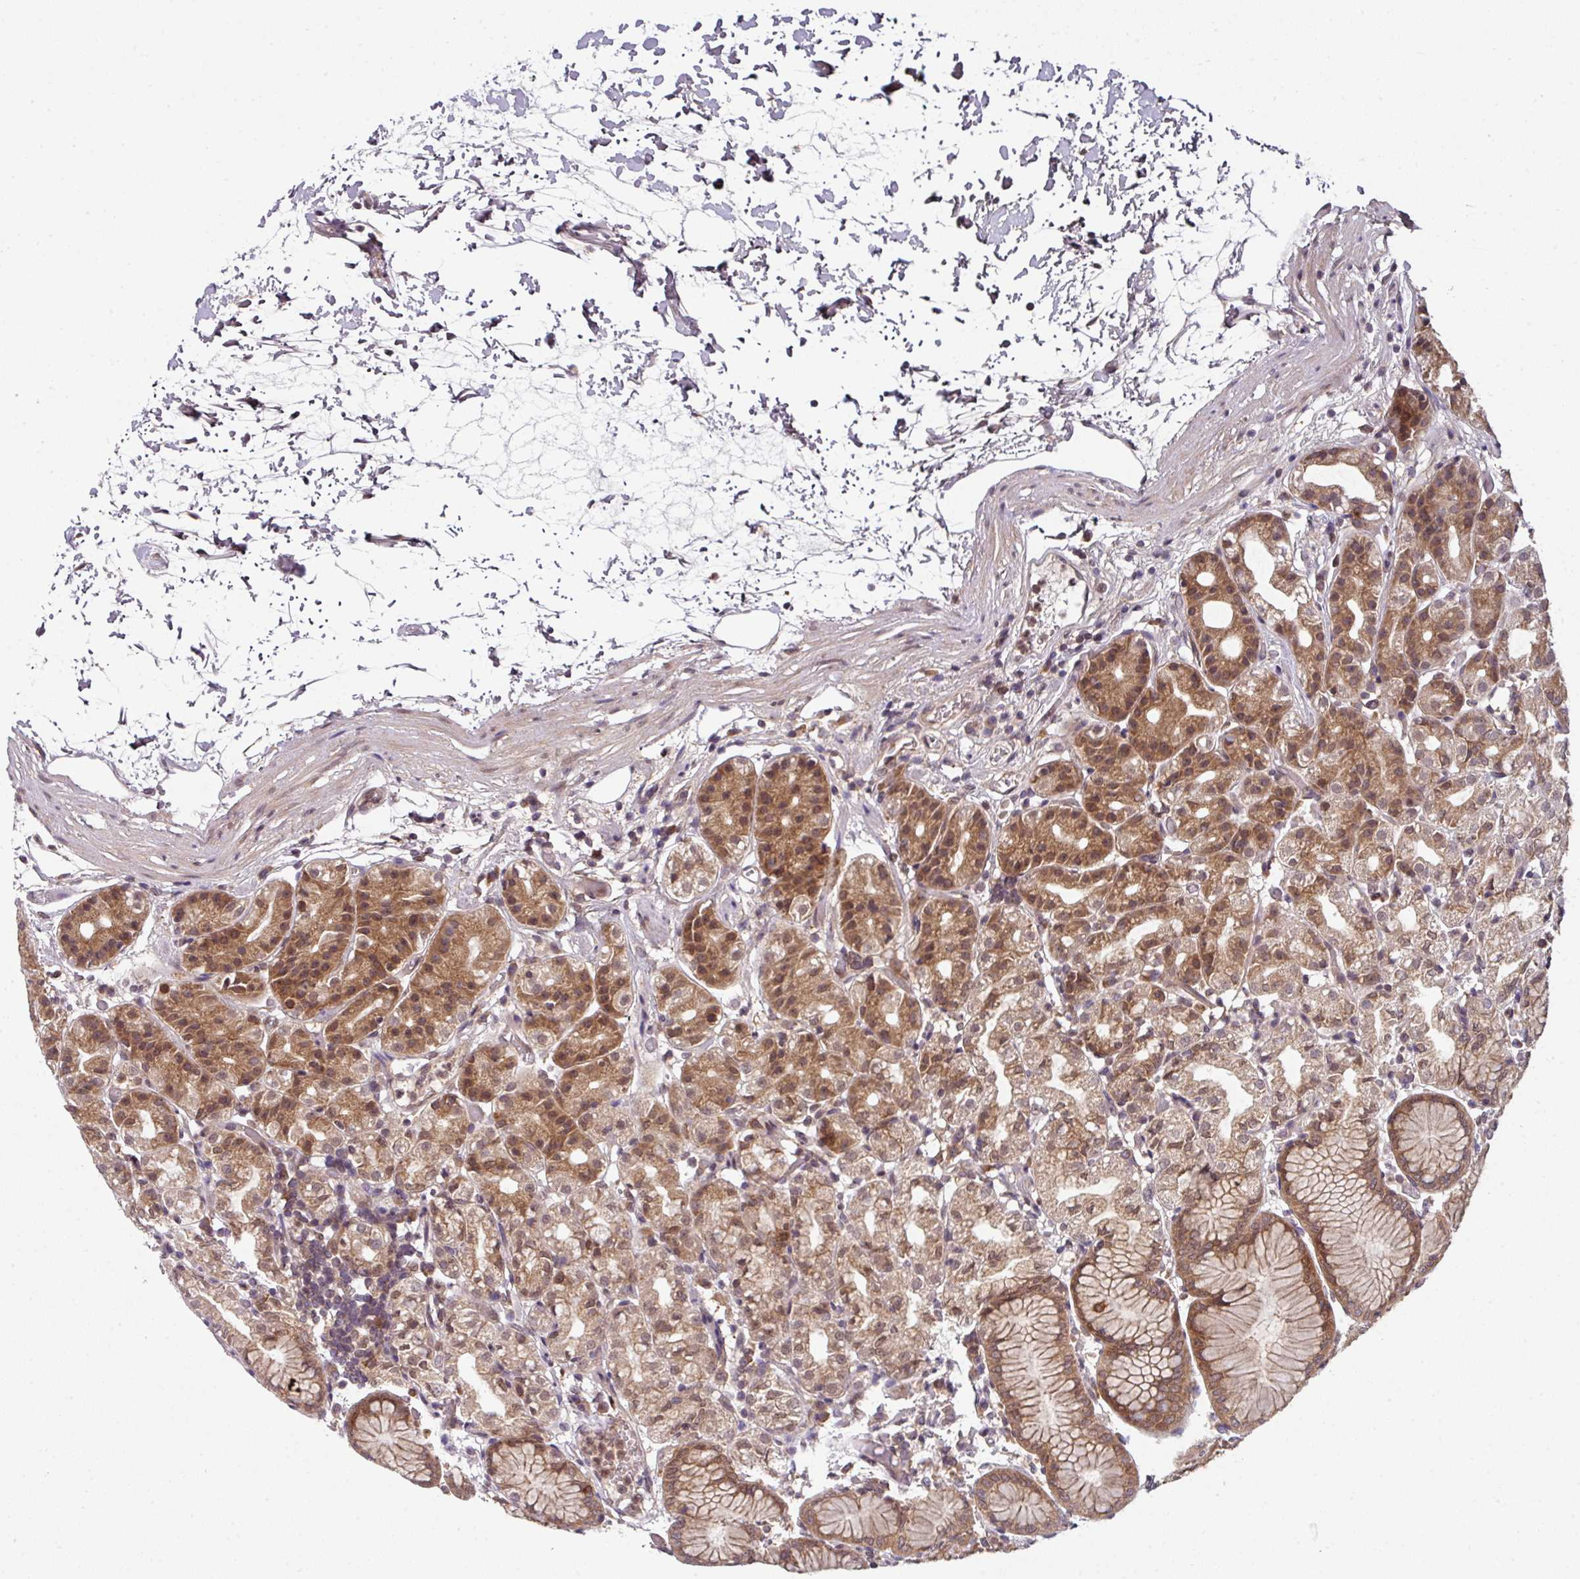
{"staining": {"intensity": "moderate", "quantity": "25%-75%", "location": "cytoplasmic/membranous,nuclear"}, "tissue": "stomach", "cell_type": "Glandular cells", "image_type": "normal", "snomed": [{"axis": "morphology", "description": "Normal tissue, NOS"}, {"axis": "topography", "description": "Stomach"}], "caption": "Protein analysis of normal stomach shows moderate cytoplasmic/membranous,nuclear expression in about 25%-75% of glandular cells.", "gene": "CAMLG", "patient": {"sex": "female", "age": 57}}